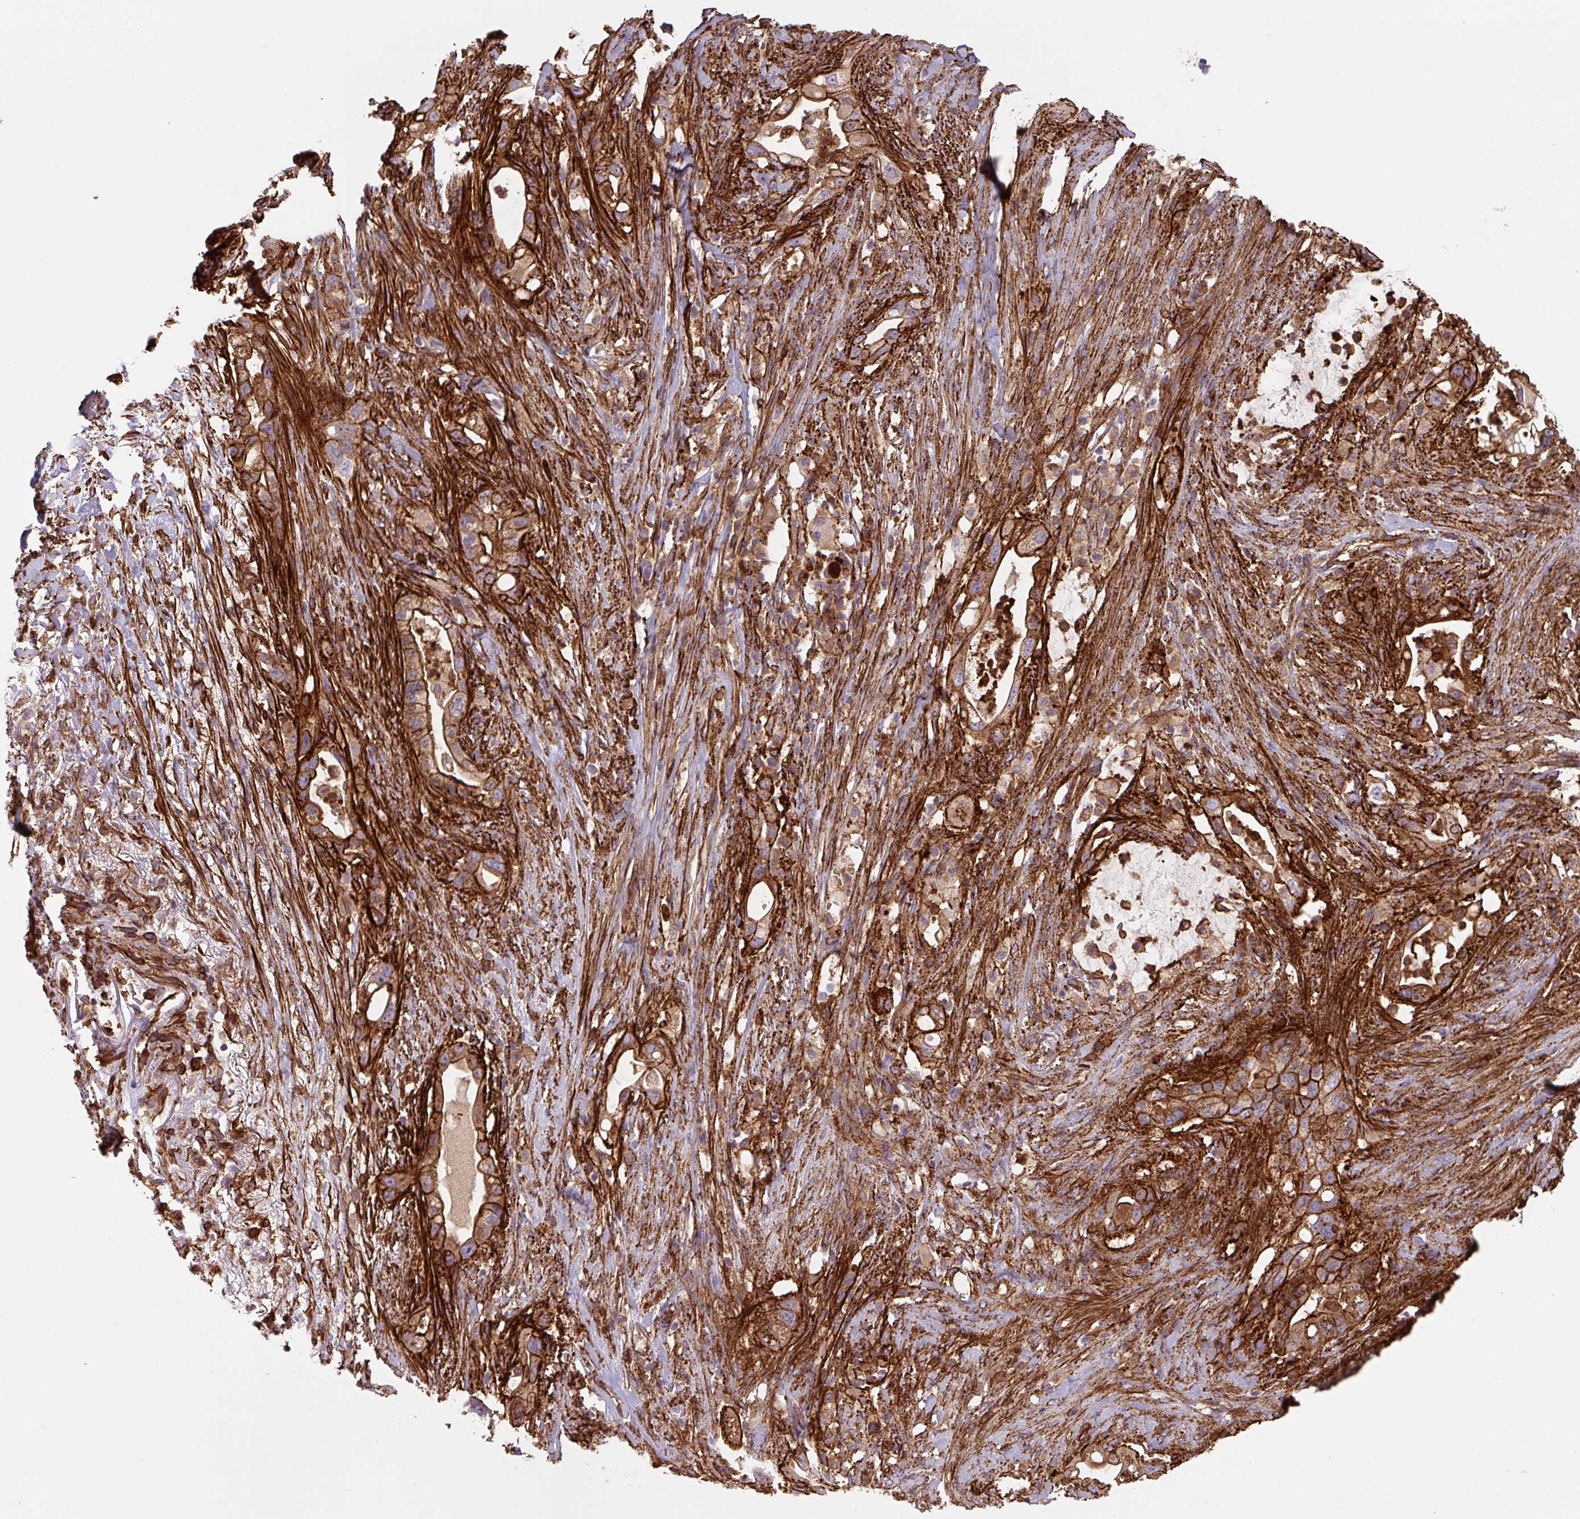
{"staining": {"intensity": "strong", "quantity": ">75%", "location": "cytoplasmic/membranous"}, "tissue": "pancreatic cancer", "cell_type": "Tumor cells", "image_type": "cancer", "snomed": [{"axis": "morphology", "description": "Adenocarcinoma, NOS"}, {"axis": "topography", "description": "Pancreas"}], "caption": "Tumor cells demonstrate high levels of strong cytoplasmic/membranous expression in about >75% of cells in pancreatic adenocarcinoma. The staining was performed using DAB to visualize the protein expression in brown, while the nuclei were stained in blue with hematoxylin (Magnification: 20x).", "gene": "DHFR2", "patient": {"sex": "male", "age": 44}}